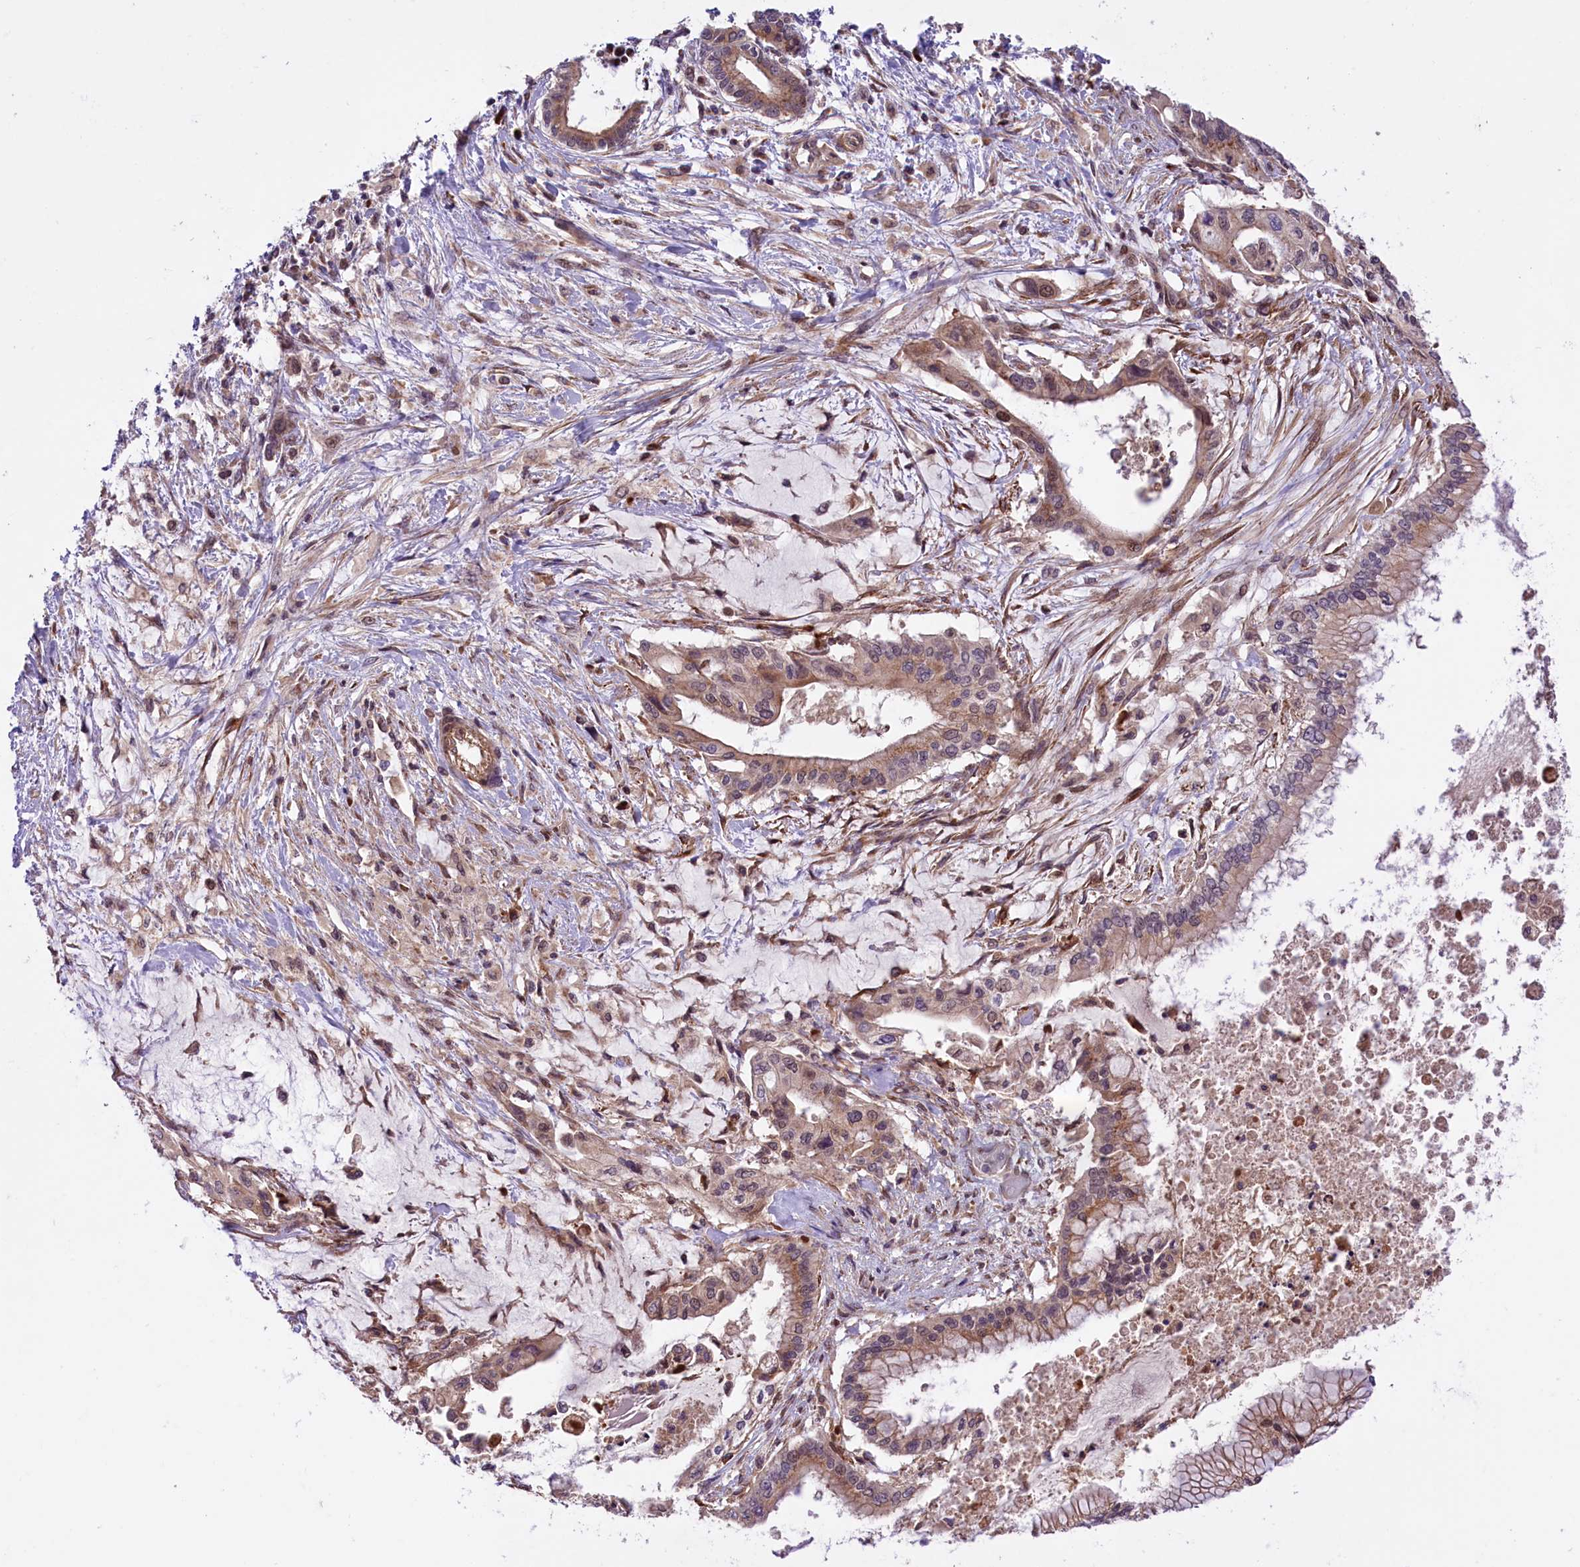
{"staining": {"intensity": "moderate", "quantity": "25%-75%", "location": "cytoplasmic/membranous"}, "tissue": "pancreatic cancer", "cell_type": "Tumor cells", "image_type": "cancer", "snomed": [{"axis": "morphology", "description": "Adenocarcinoma, NOS"}, {"axis": "topography", "description": "Pancreas"}], "caption": "Human pancreatic adenocarcinoma stained with a brown dye reveals moderate cytoplasmic/membranous positive positivity in approximately 25%-75% of tumor cells.", "gene": "HDAC5", "patient": {"sex": "male", "age": 46}}